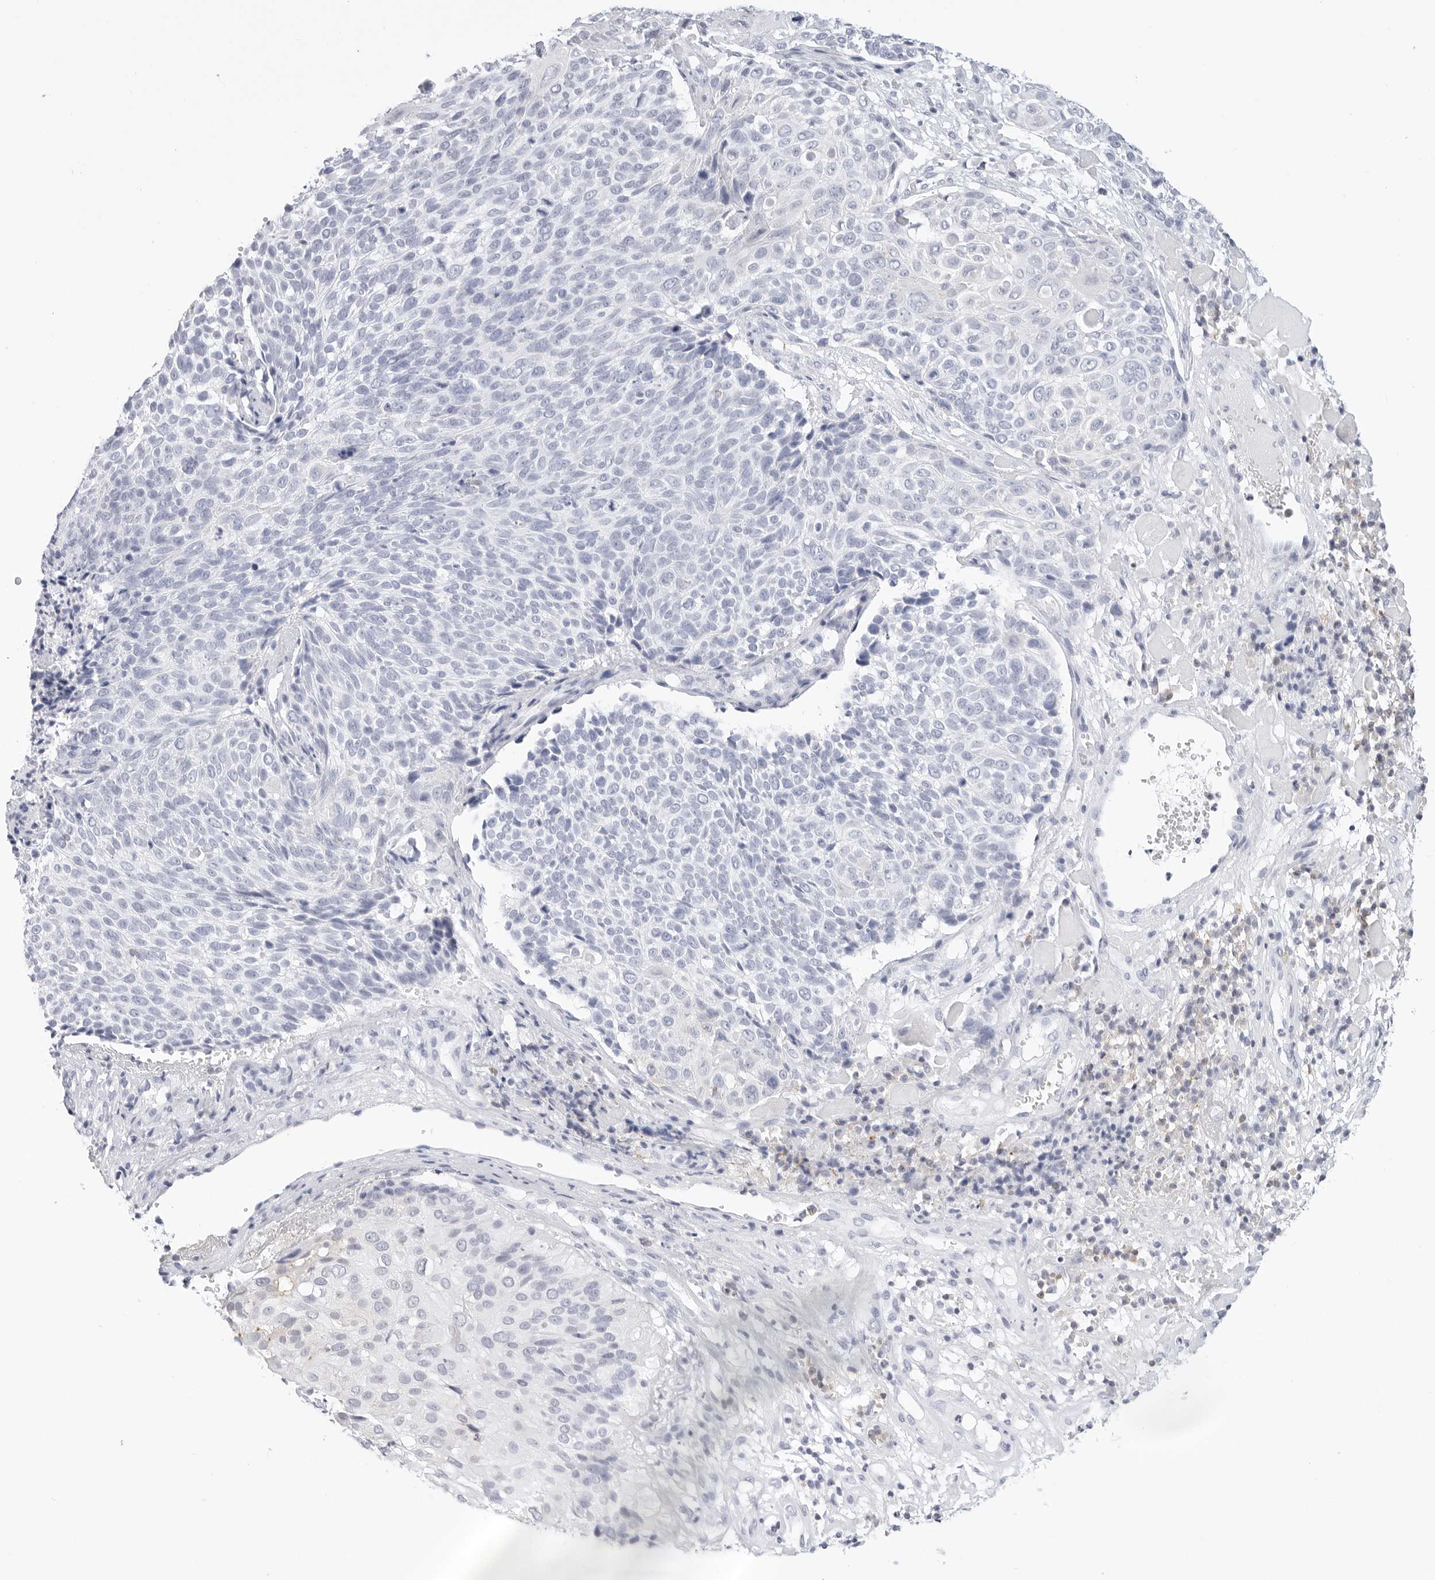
{"staining": {"intensity": "negative", "quantity": "none", "location": "none"}, "tissue": "cervical cancer", "cell_type": "Tumor cells", "image_type": "cancer", "snomed": [{"axis": "morphology", "description": "Squamous cell carcinoma, NOS"}, {"axis": "topography", "description": "Cervix"}], "caption": "This image is of squamous cell carcinoma (cervical) stained with immunohistochemistry to label a protein in brown with the nuclei are counter-stained blue. There is no expression in tumor cells.", "gene": "SLC9A3R1", "patient": {"sex": "female", "age": 74}}